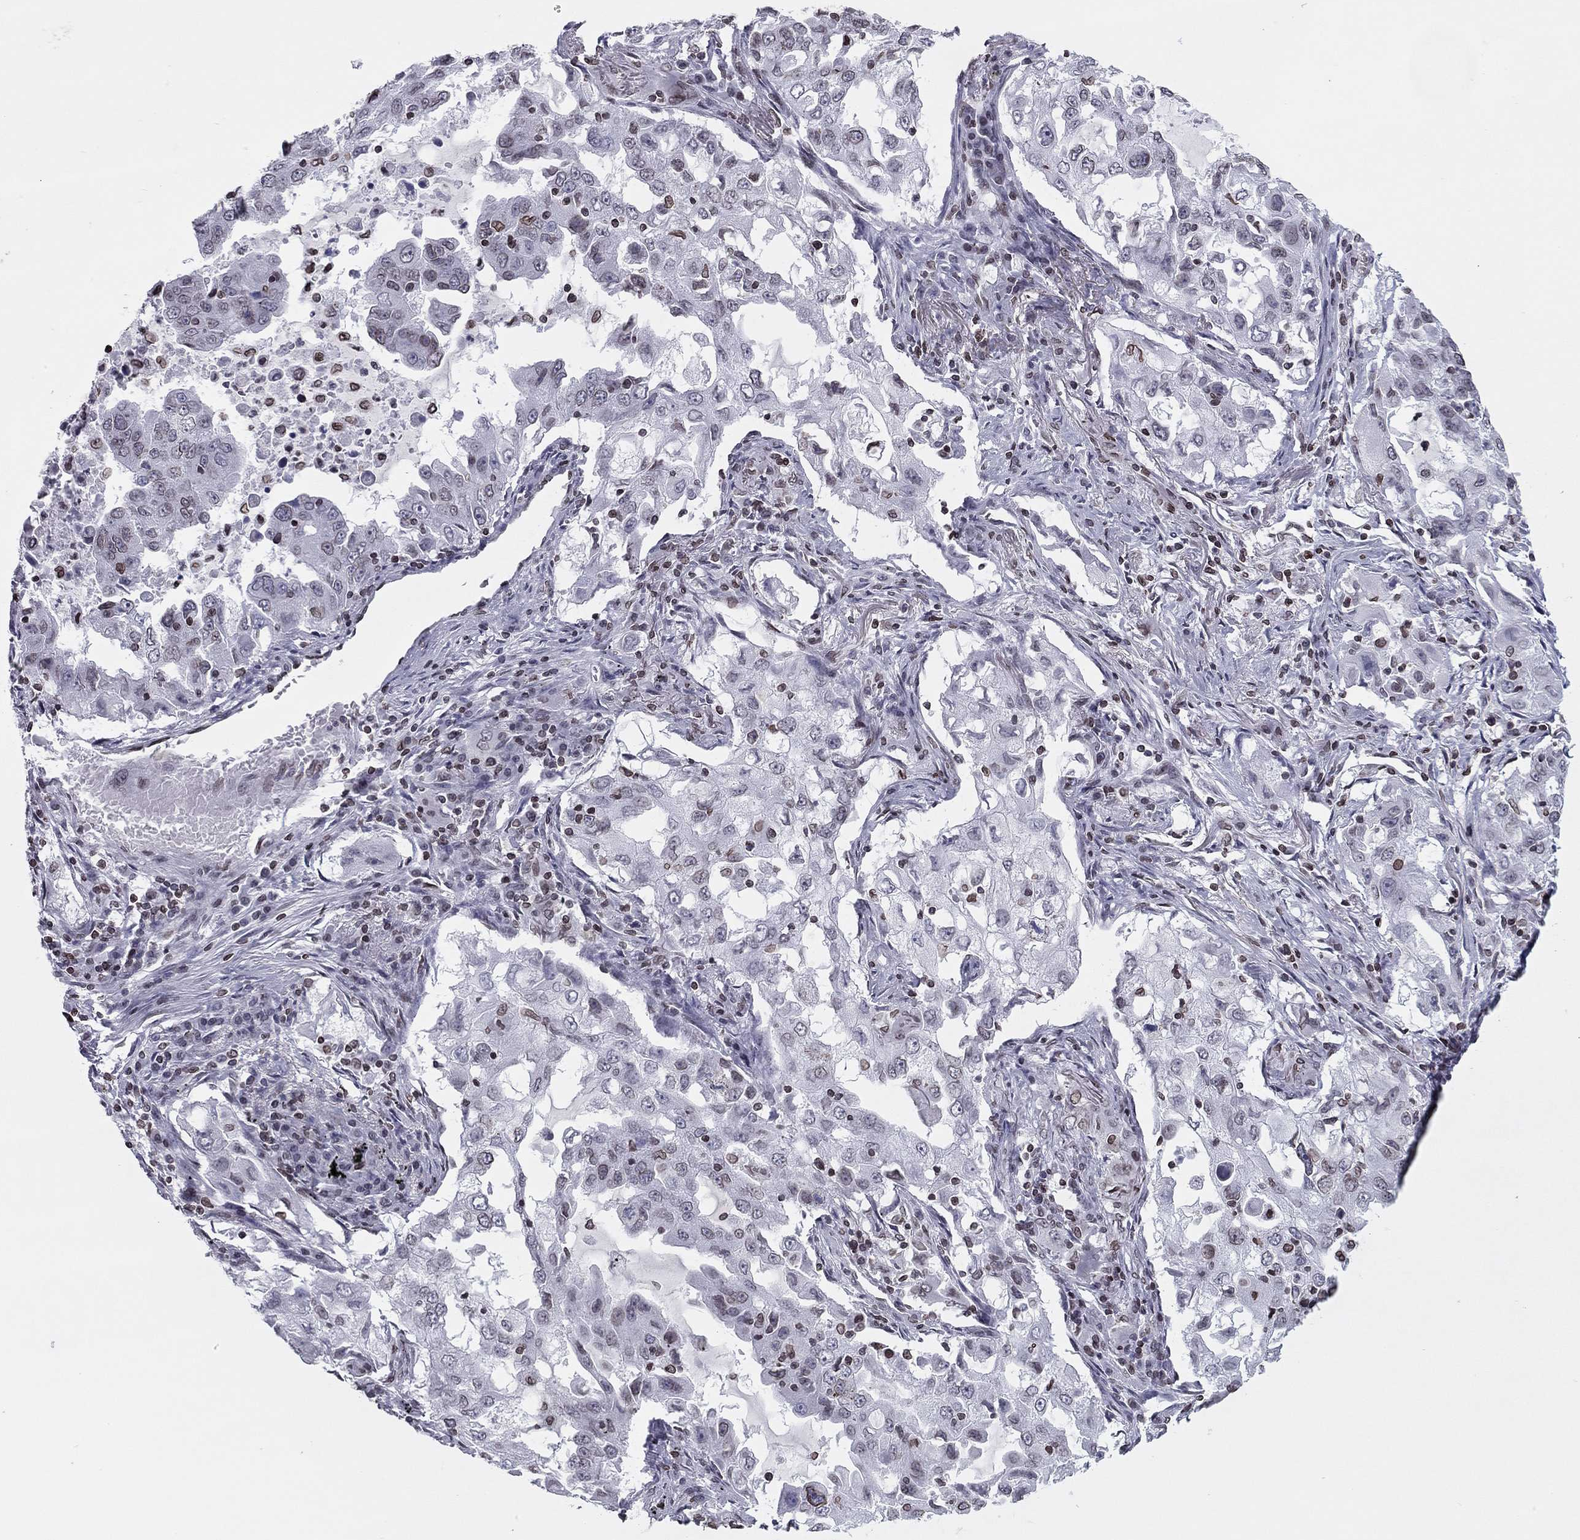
{"staining": {"intensity": "moderate", "quantity": "<25%", "location": "cytoplasmic/membranous,nuclear"}, "tissue": "lung cancer", "cell_type": "Tumor cells", "image_type": "cancer", "snomed": [{"axis": "morphology", "description": "Adenocarcinoma, NOS"}, {"axis": "topography", "description": "Lung"}], "caption": "Moderate cytoplasmic/membranous and nuclear positivity for a protein is seen in about <25% of tumor cells of lung adenocarcinoma using immunohistochemistry.", "gene": "ESPL1", "patient": {"sex": "female", "age": 61}}